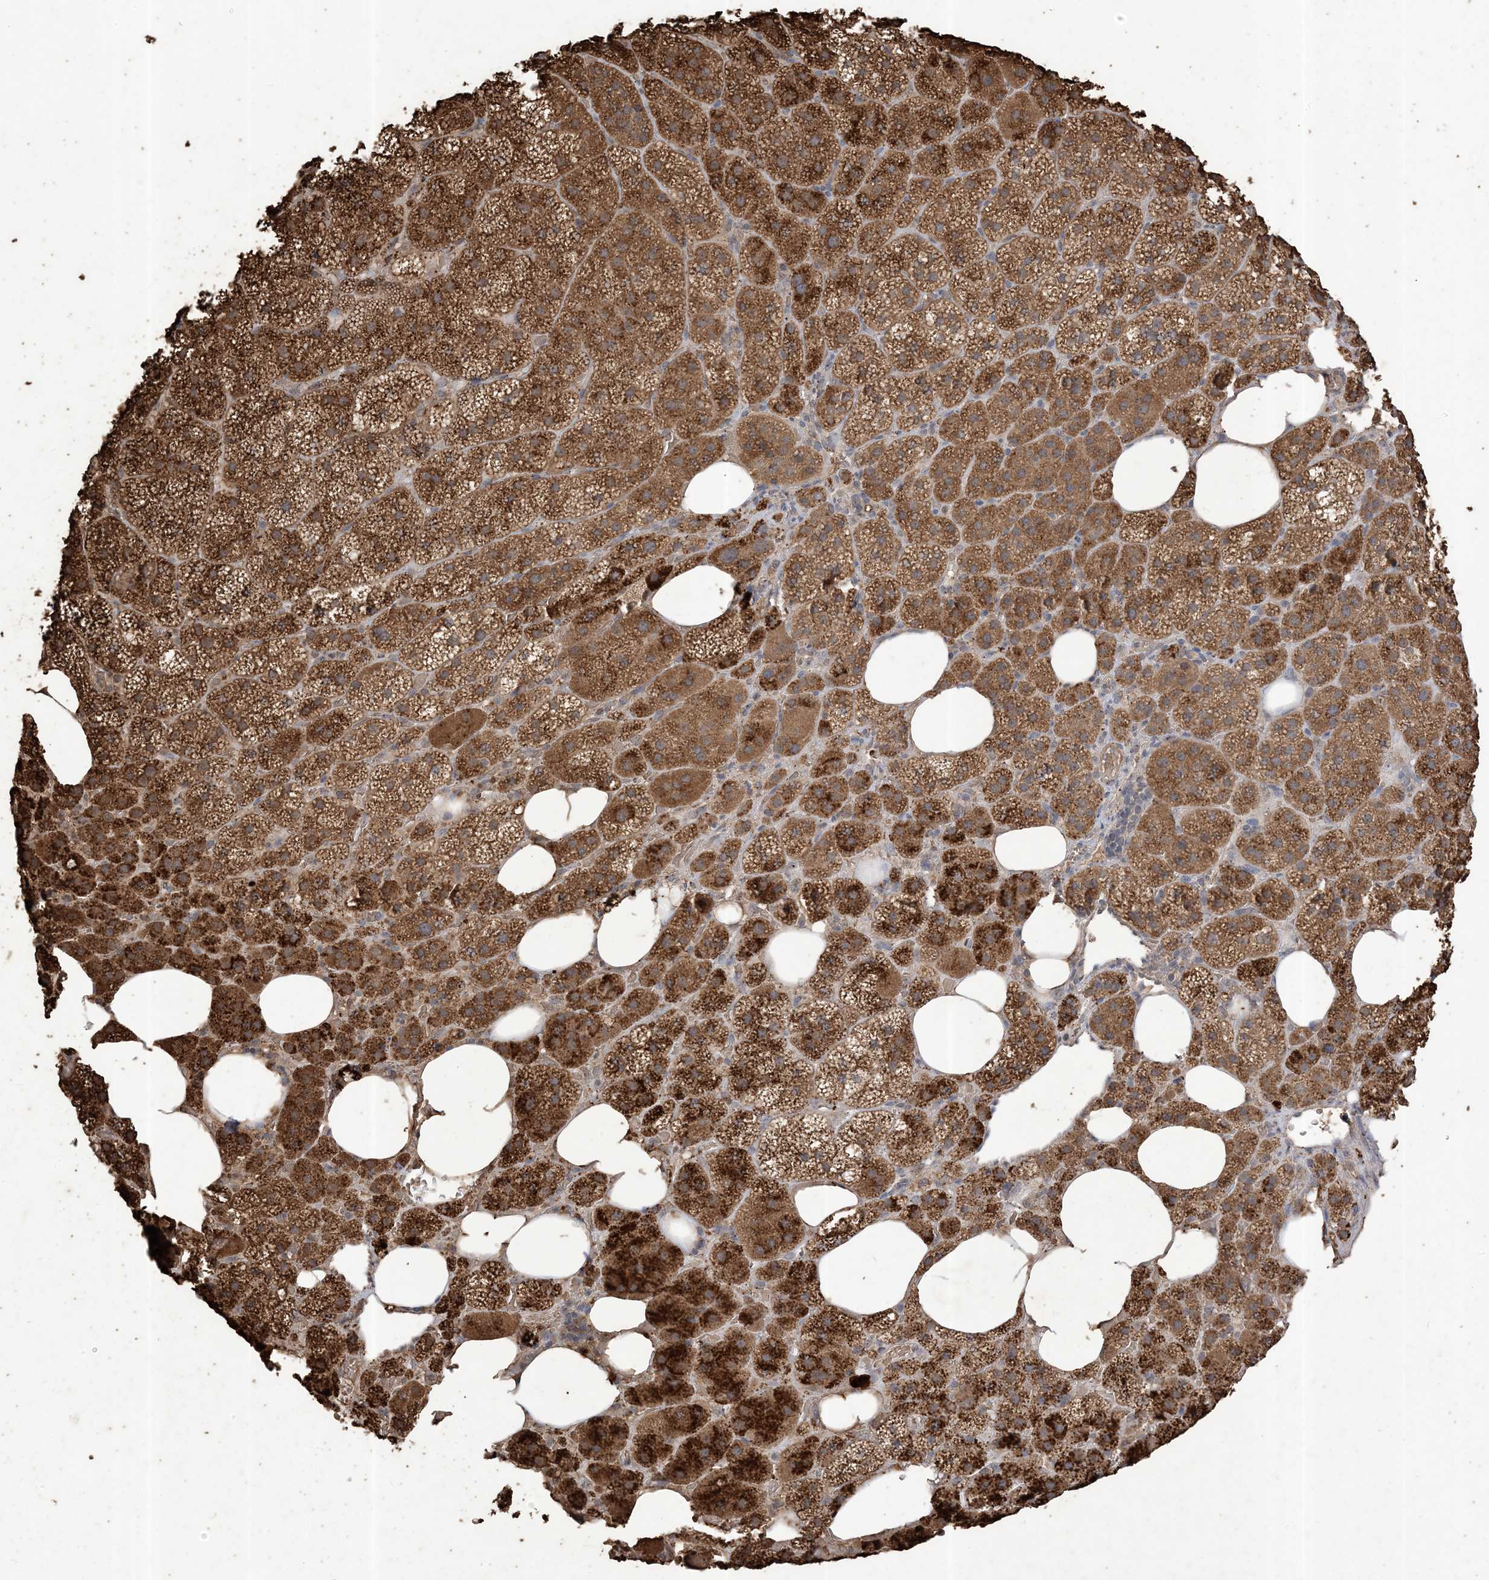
{"staining": {"intensity": "strong", "quantity": ">75%", "location": "cytoplasmic/membranous"}, "tissue": "adrenal gland", "cell_type": "Glandular cells", "image_type": "normal", "snomed": [{"axis": "morphology", "description": "Normal tissue, NOS"}, {"axis": "topography", "description": "Adrenal gland"}], "caption": "Normal adrenal gland was stained to show a protein in brown. There is high levels of strong cytoplasmic/membranous staining in approximately >75% of glandular cells.", "gene": "HPS4", "patient": {"sex": "female", "age": 59}}